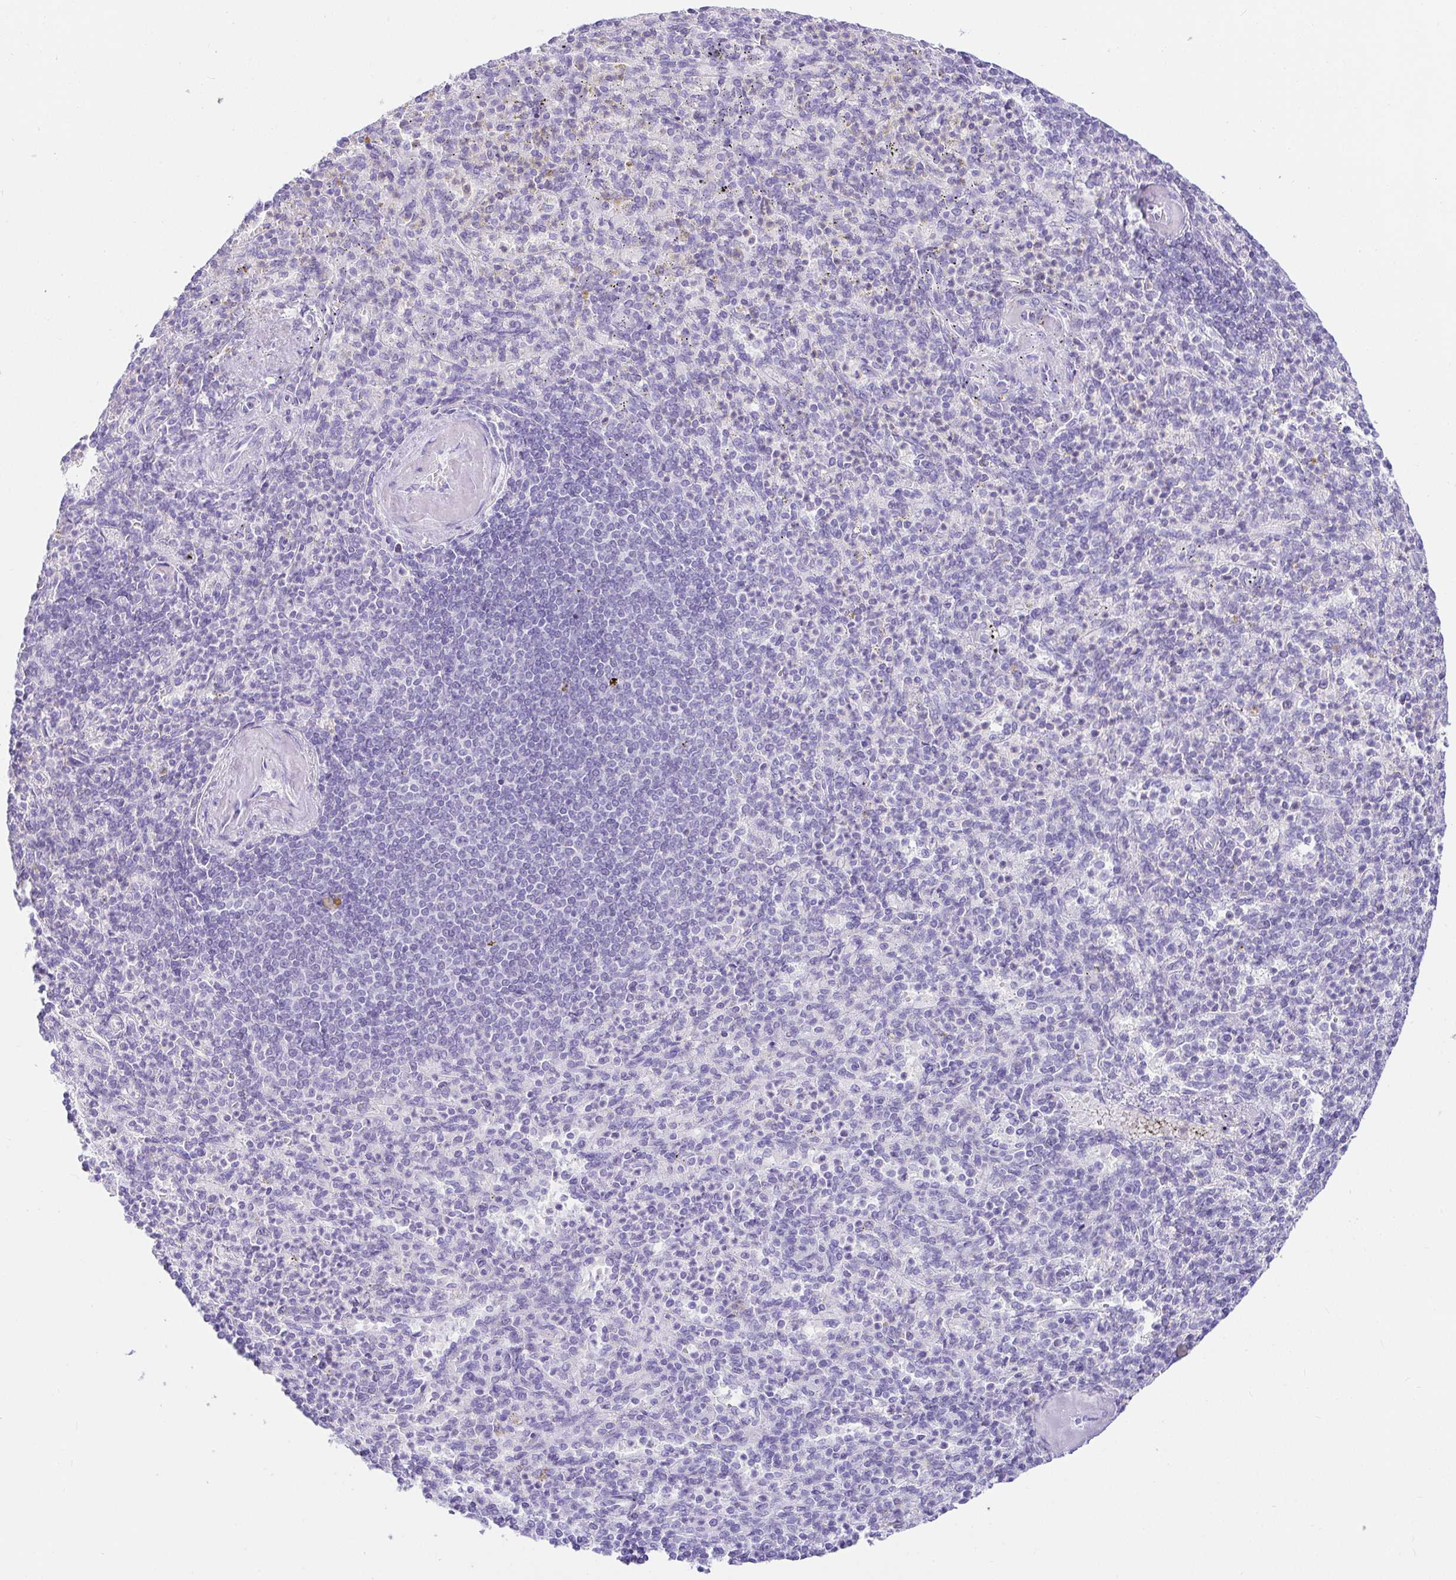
{"staining": {"intensity": "negative", "quantity": "none", "location": "none"}, "tissue": "spleen", "cell_type": "Cells in red pulp", "image_type": "normal", "snomed": [{"axis": "morphology", "description": "Normal tissue, NOS"}, {"axis": "topography", "description": "Spleen"}], "caption": "Immunohistochemistry (IHC) image of unremarkable spleen: spleen stained with DAB (3,3'-diaminobenzidine) displays no significant protein positivity in cells in red pulp.", "gene": "PAX8", "patient": {"sex": "female", "age": 74}}